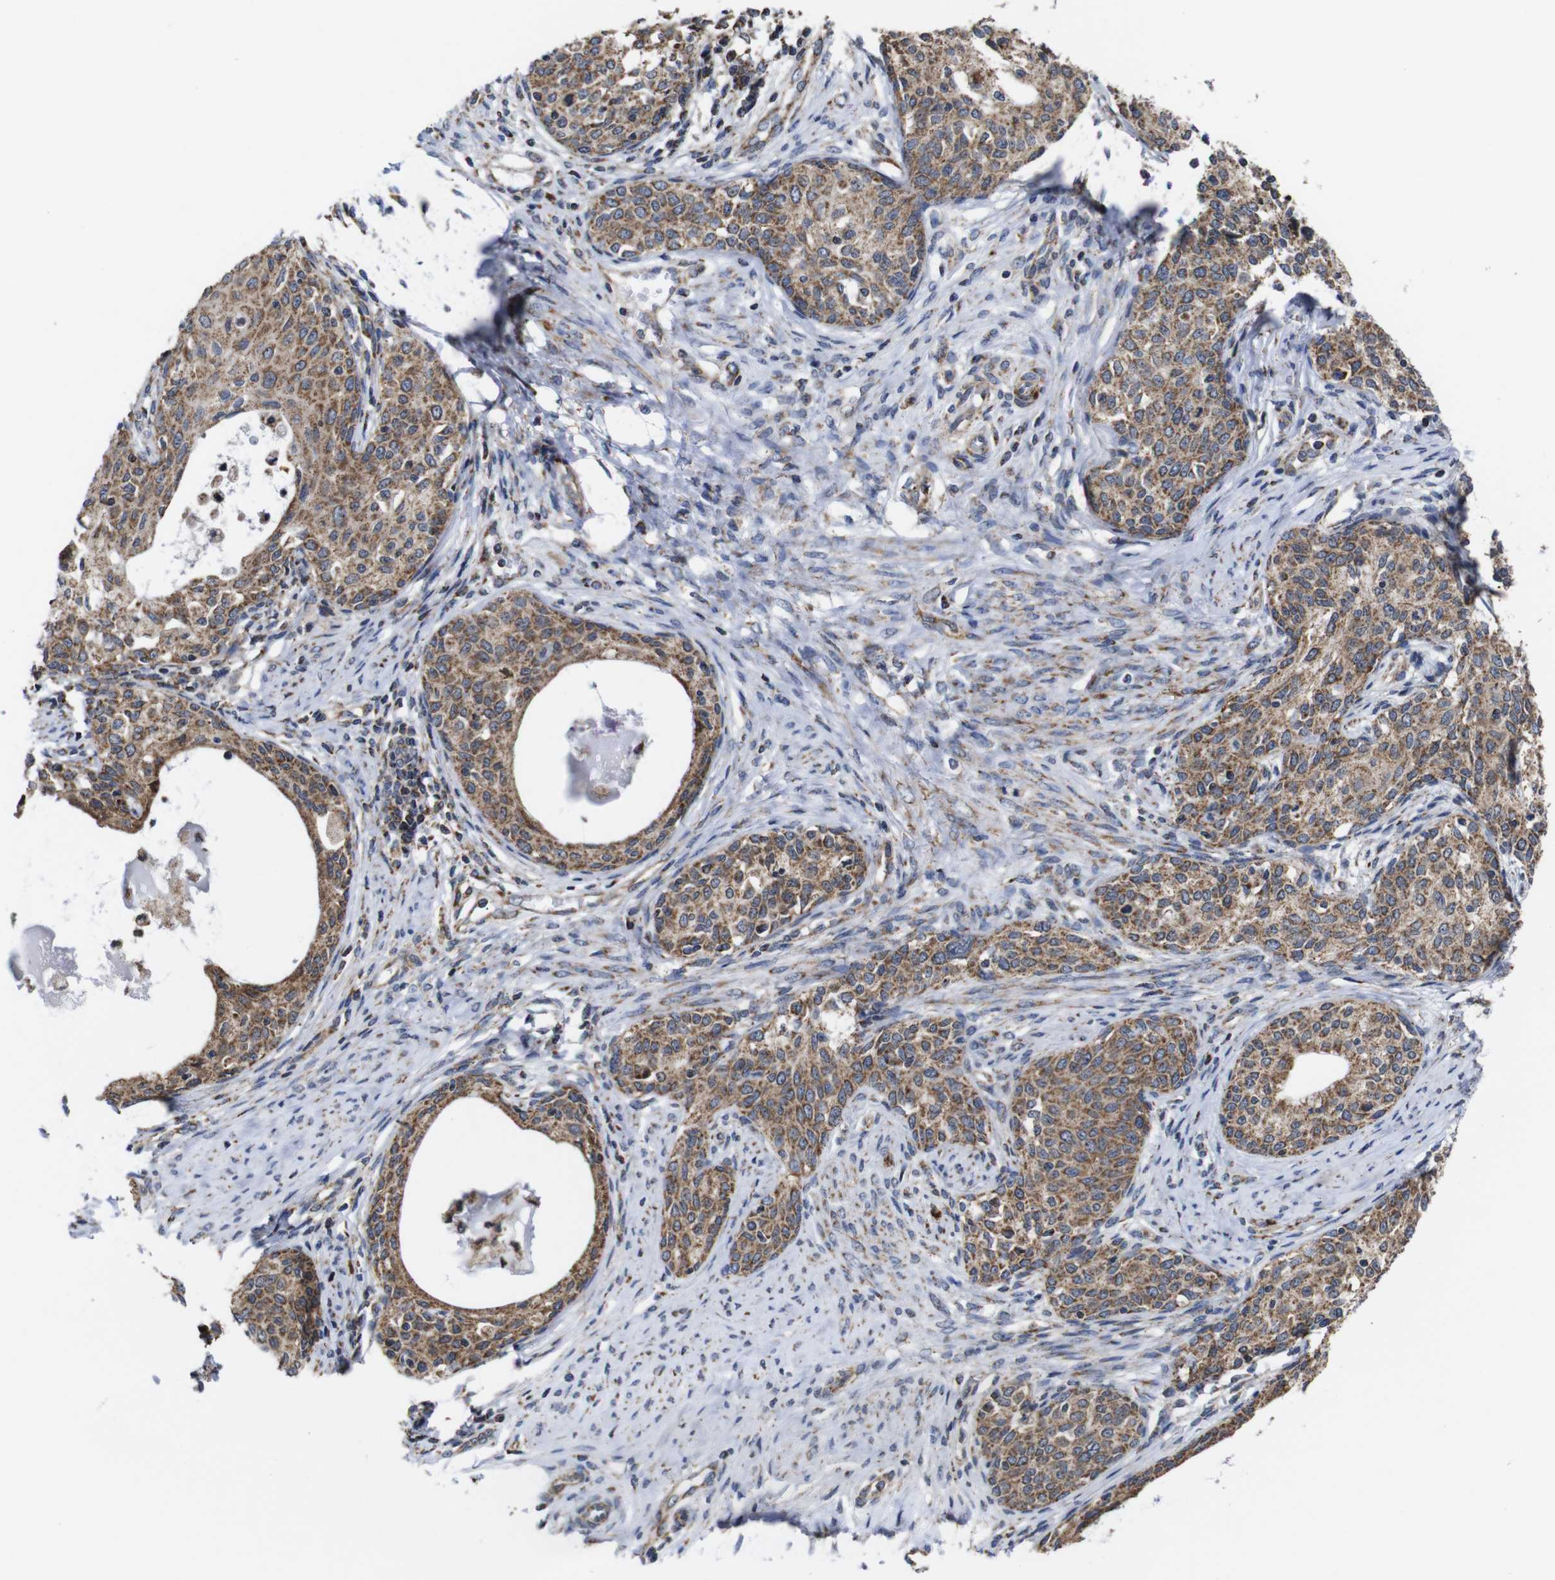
{"staining": {"intensity": "moderate", "quantity": ">75%", "location": "cytoplasmic/membranous"}, "tissue": "cervical cancer", "cell_type": "Tumor cells", "image_type": "cancer", "snomed": [{"axis": "morphology", "description": "Squamous cell carcinoma, NOS"}, {"axis": "morphology", "description": "Adenocarcinoma, NOS"}, {"axis": "topography", "description": "Cervix"}], "caption": "IHC image of human squamous cell carcinoma (cervical) stained for a protein (brown), which displays medium levels of moderate cytoplasmic/membranous positivity in approximately >75% of tumor cells.", "gene": "C17orf80", "patient": {"sex": "female", "age": 52}}